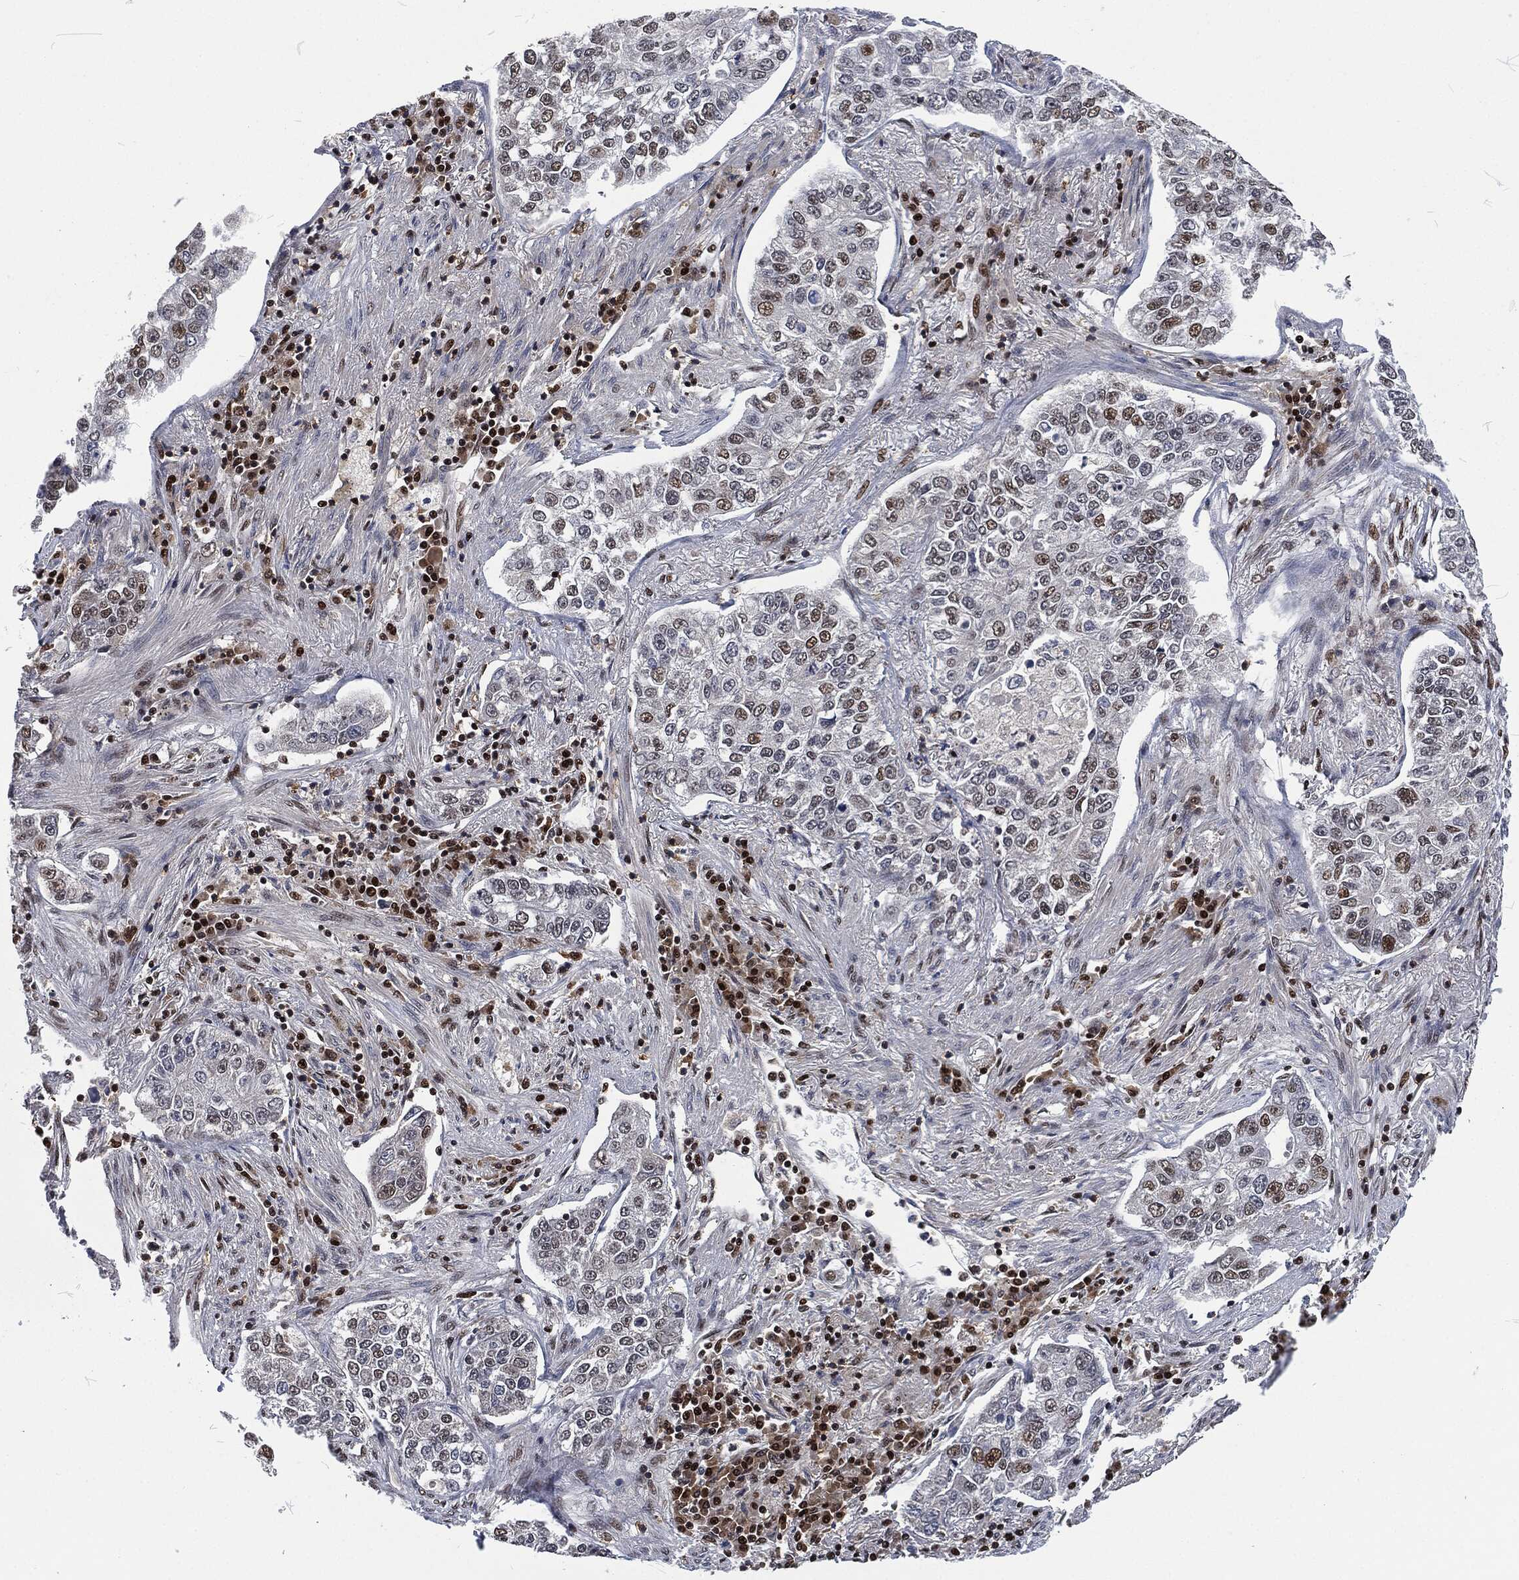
{"staining": {"intensity": "weak", "quantity": "<25%", "location": "nuclear"}, "tissue": "lung cancer", "cell_type": "Tumor cells", "image_type": "cancer", "snomed": [{"axis": "morphology", "description": "Adenocarcinoma, NOS"}, {"axis": "topography", "description": "Lung"}], "caption": "Image shows no protein staining in tumor cells of lung cancer tissue.", "gene": "DCPS", "patient": {"sex": "male", "age": 49}}